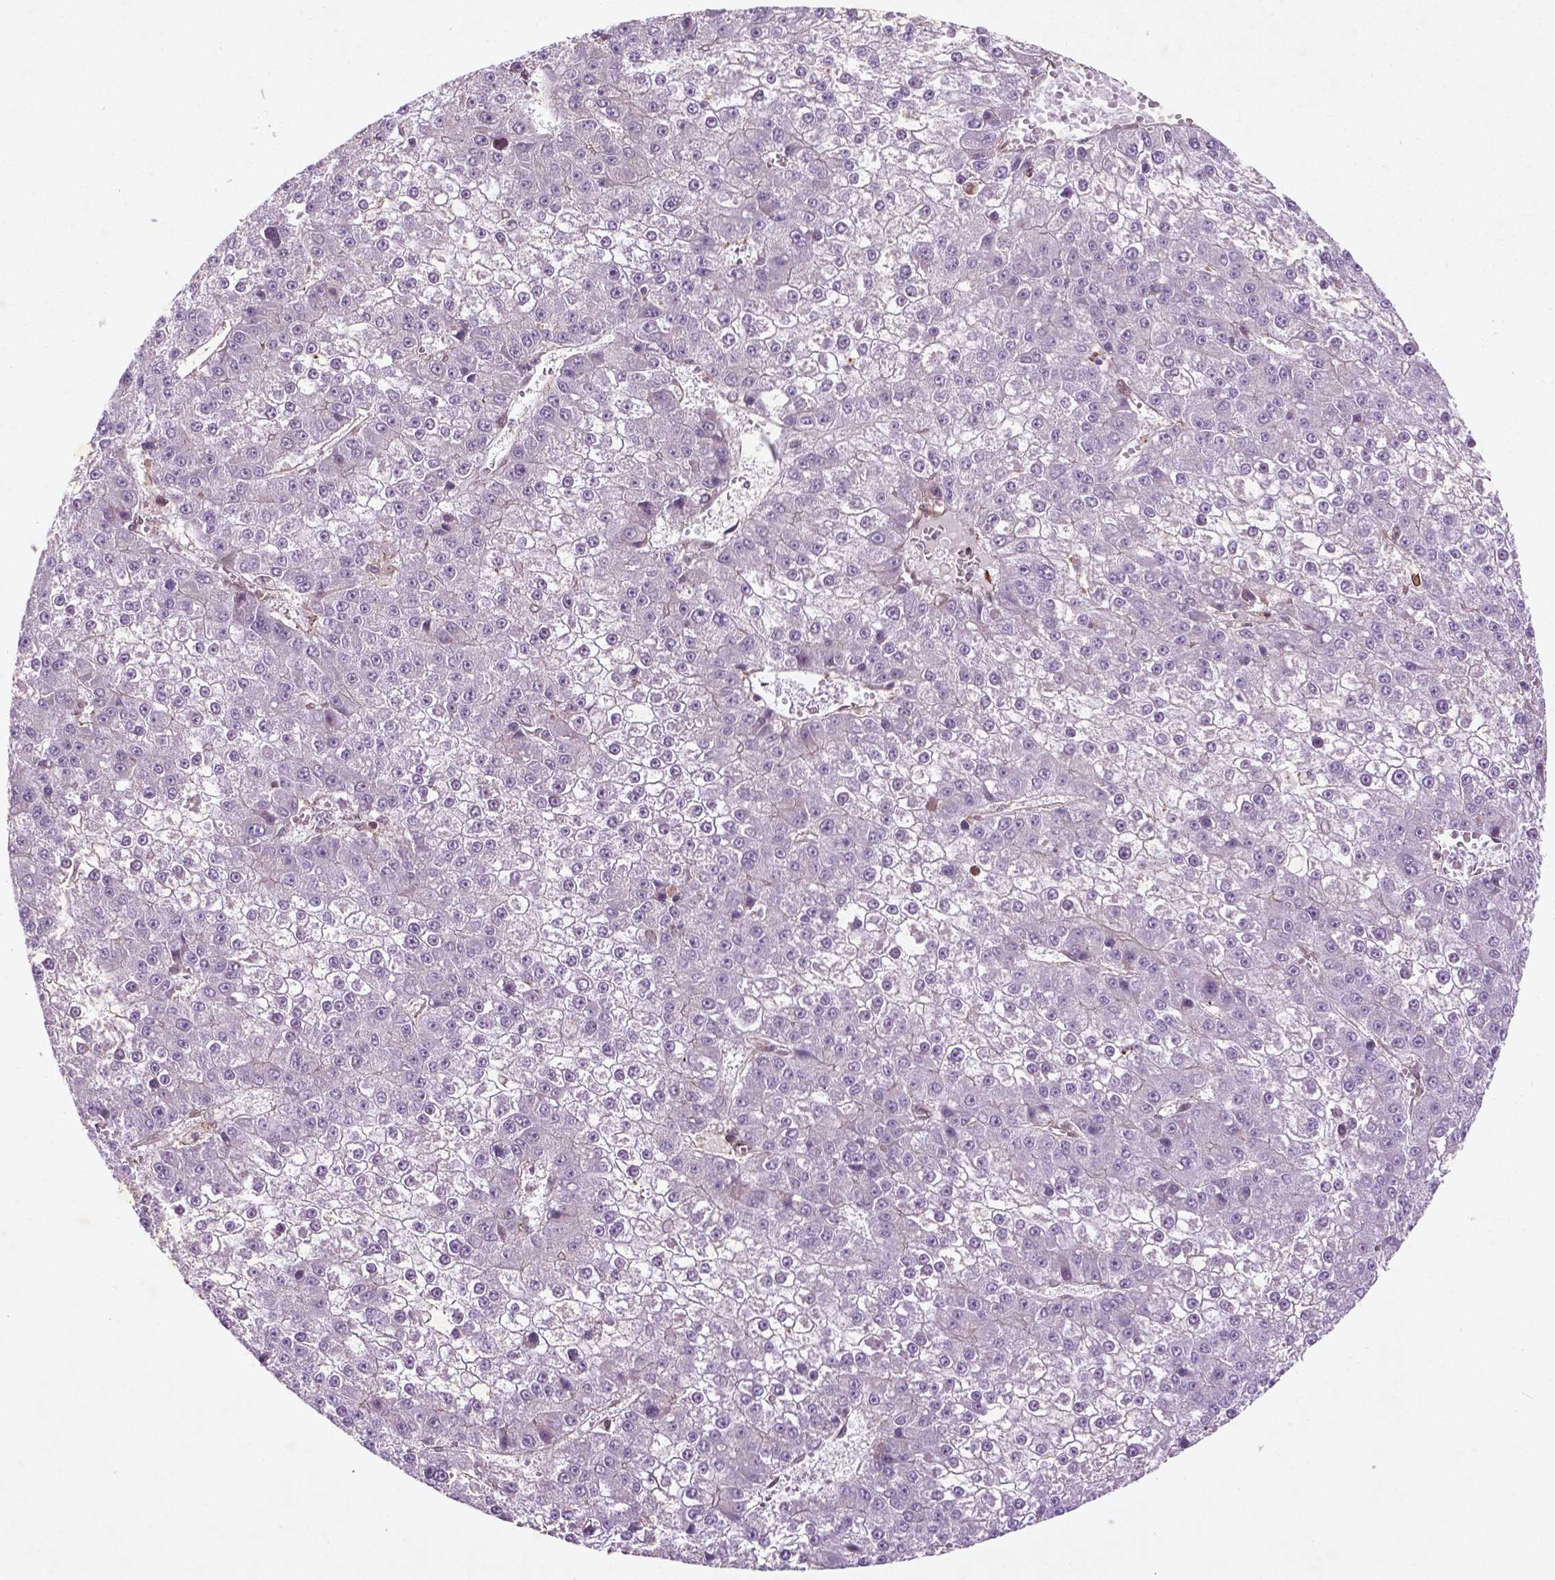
{"staining": {"intensity": "negative", "quantity": "none", "location": "none"}, "tissue": "liver cancer", "cell_type": "Tumor cells", "image_type": "cancer", "snomed": [{"axis": "morphology", "description": "Carcinoma, Hepatocellular, NOS"}, {"axis": "topography", "description": "Liver"}], "caption": "IHC of human liver cancer demonstrates no staining in tumor cells. The staining is performed using DAB (3,3'-diaminobenzidine) brown chromogen with nuclei counter-stained in using hematoxylin.", "gene": "TCHP", "patient": {"sex": "female", "age": 73}}